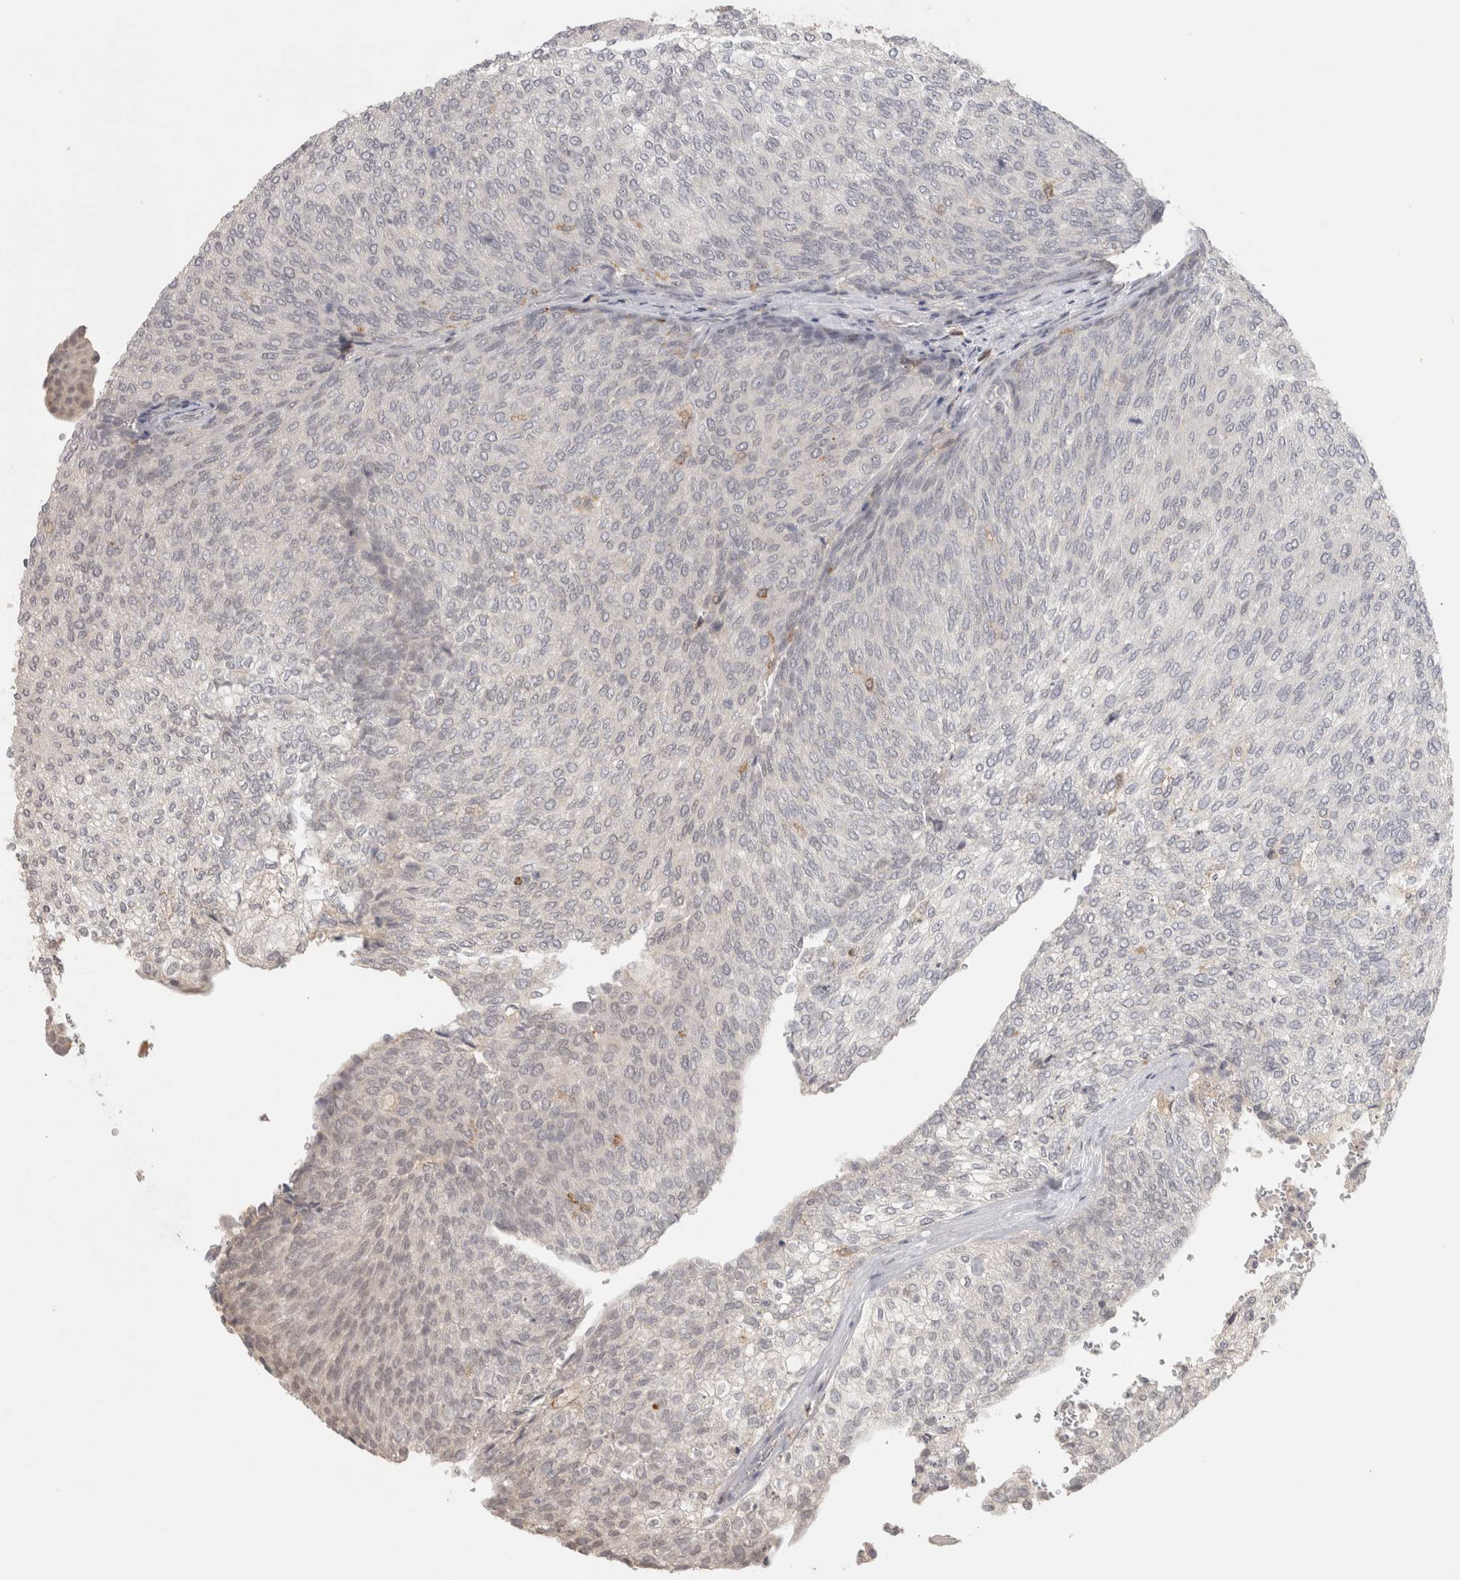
{"staining": {"intensity": "negative", "quantity": "none", "location": "none"}, "tissue": "urothelial cancer", "cell_type": "Tumor cells", "image_type": "cancer", "snomed": [{"axis": "morphology", "description": "Urothelial carcinoma, Low grade"}, {"axis": "topography", "description": "Urinary bladder"}], "caption": "Protein analysis of urothelial cancer displays no significant staining in tumor cells. The staining is performed using DAB (3,3'-diaminobenzidine) brown chromogen with nuclei counter-stained in using hematoxylin.", "gene": "HAVCR2", "patient": {"sex": "female", "age": 79}}